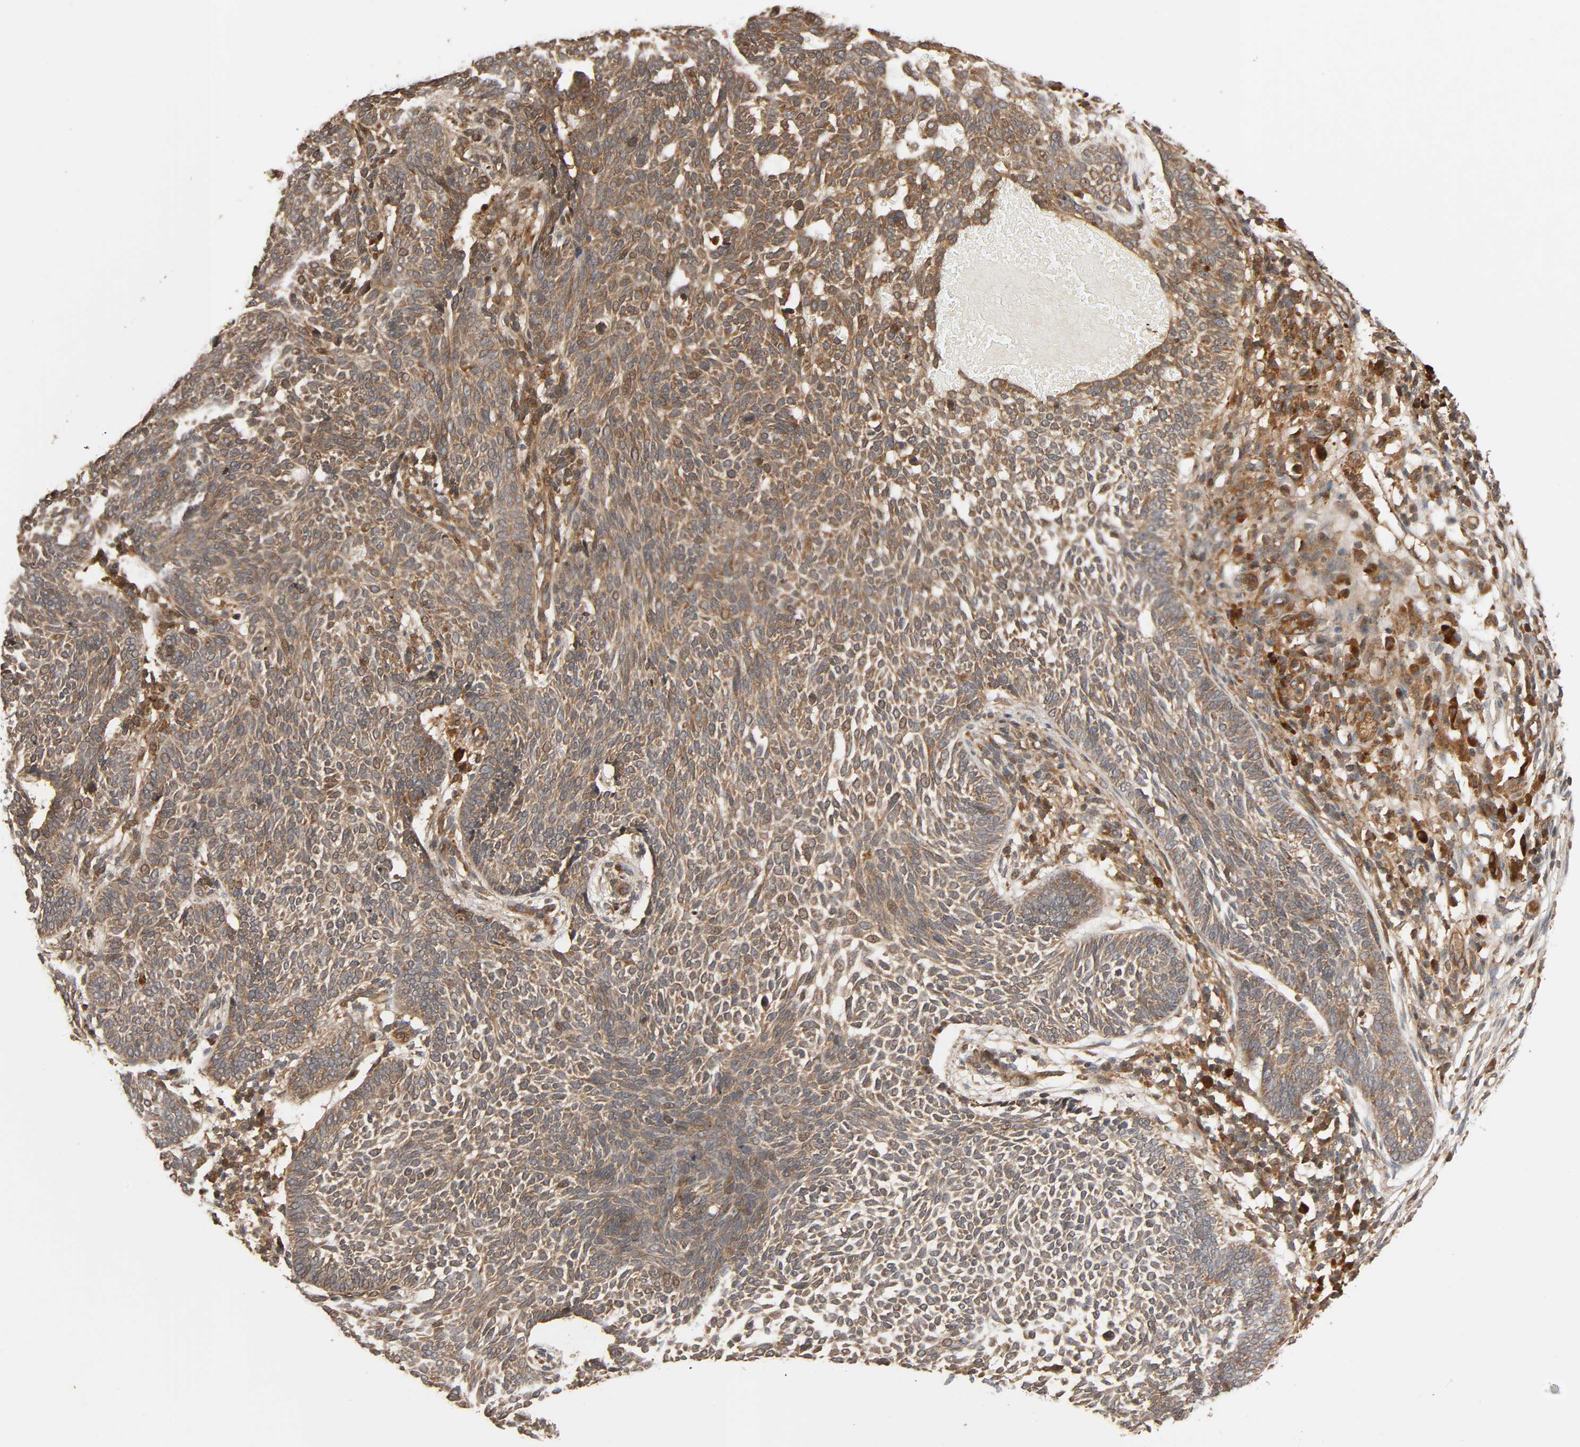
{"staining": {"intensity": "moderate", "quantity": ">75%", "location": "cytoplasmic/membranous"}, "tissue": "skin cancer", "cell_type": "Tumor cells", "image_type": "cancer", "snomed": [{"axis": "morphology", "description": "Normal tissue, NOS"}, {"axis": "morphology", "description": "Basal cell carcinoma"}, {"axis": "topography", "description": "Skin"}], "caption": "IHC photomicrograph of skin cancer (basal cell carcinoma) stained for a protein (brown), which shows medium levels of moderate cytoplasmic/membranous expression in about >75% of tumor cells.", "gene": "MAP3K8", "patient": {"sex": "male", "age": 87}}